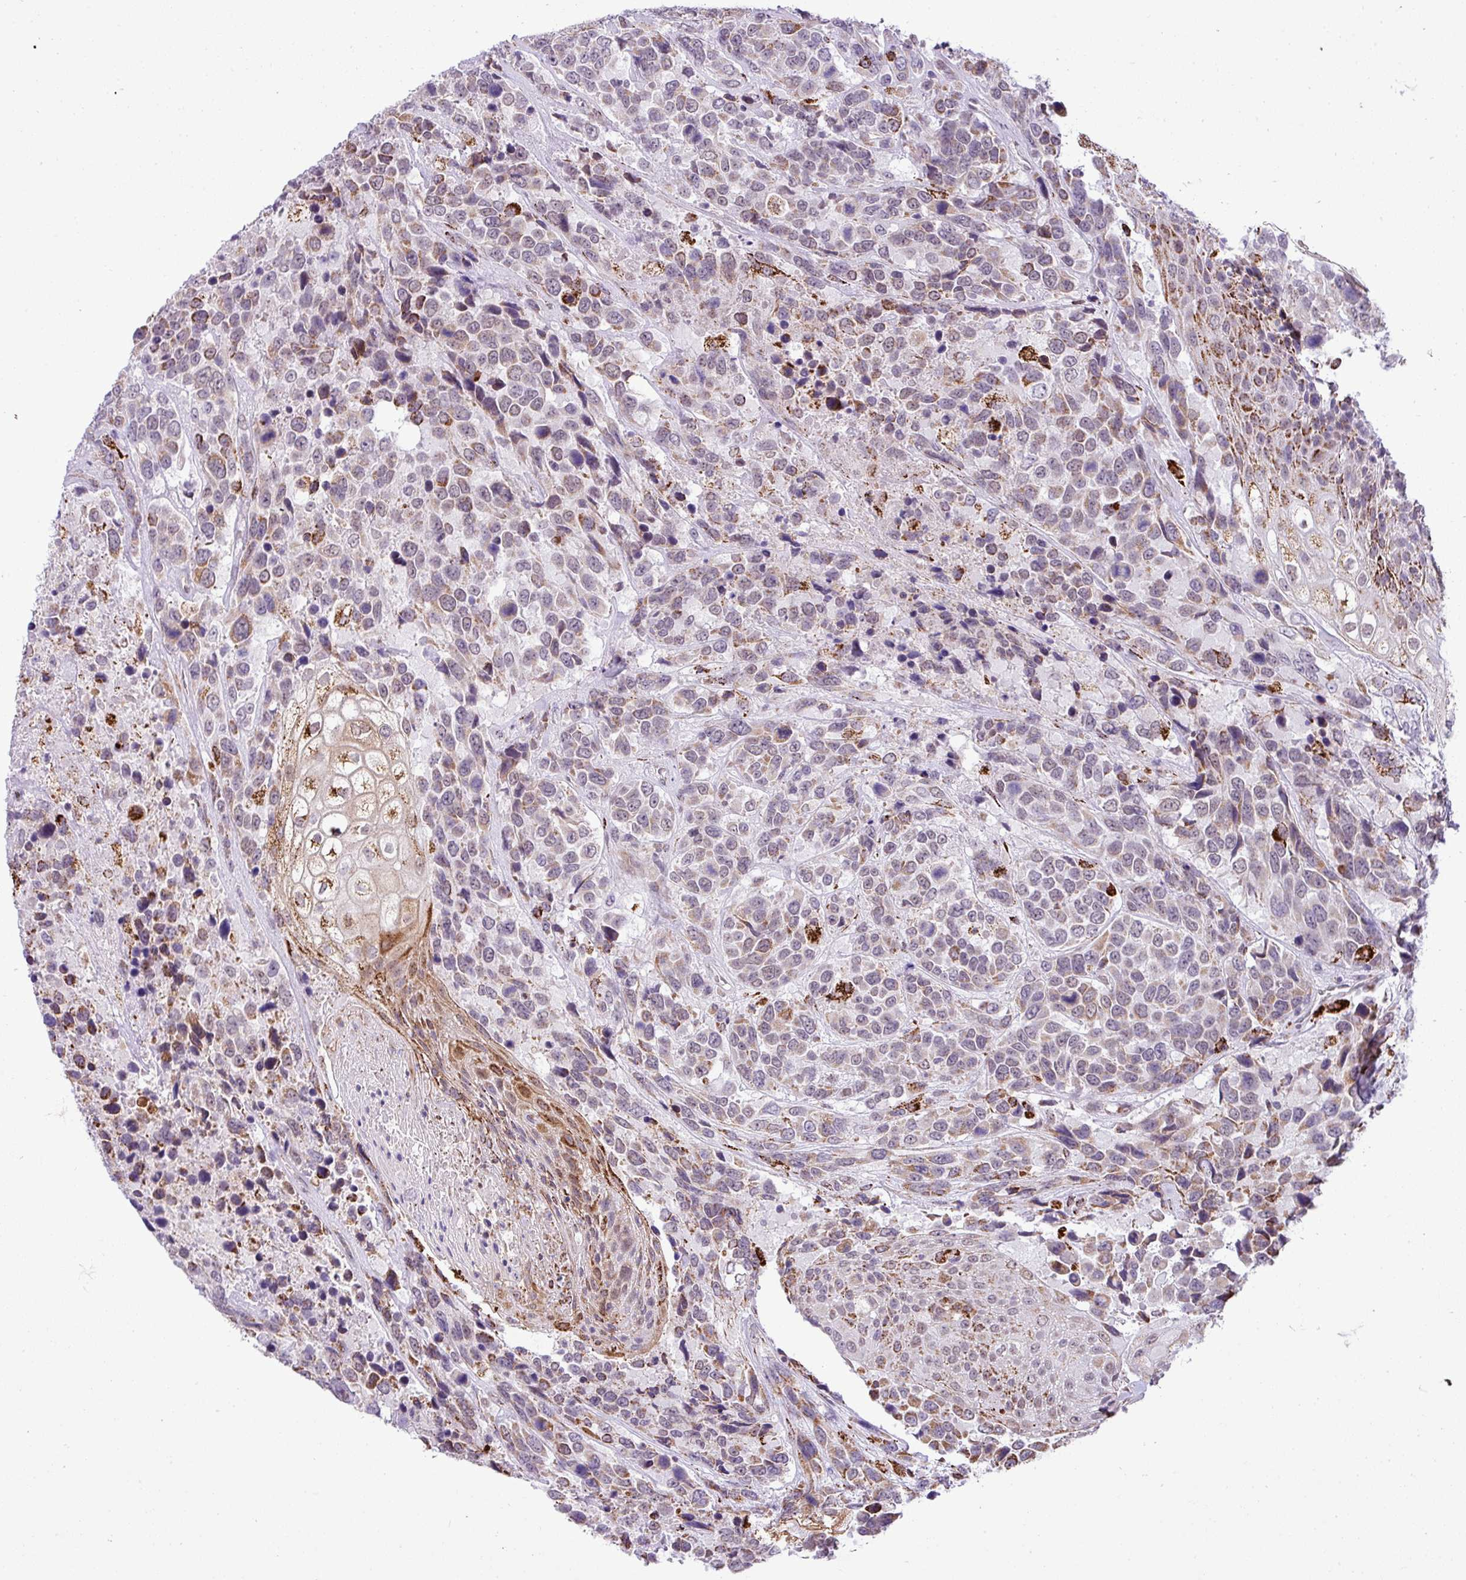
{"staining": {"intensity": "moderate", "quantity": "<25%", "location": "cytoplasmic/membranous"}, "tissue": "urothelial cancer", "cell_type": "Tumor cells", "image_type": "cancer", "snomed": [{"axis": "morphology", "description": "Urothelial carcinoma, High grade"}, {"axis": "topography", "description": "Urinary bladder"}], "caption": "High-power microscopy captured an immunohistochemistry image of high-grade urothelial carcinoma, revealing moderate cytoplasmic/membranous staining in about <25% of tumor cells.", "gene": "SGPP1", "patient": {"sex": "female", "age": 70}}